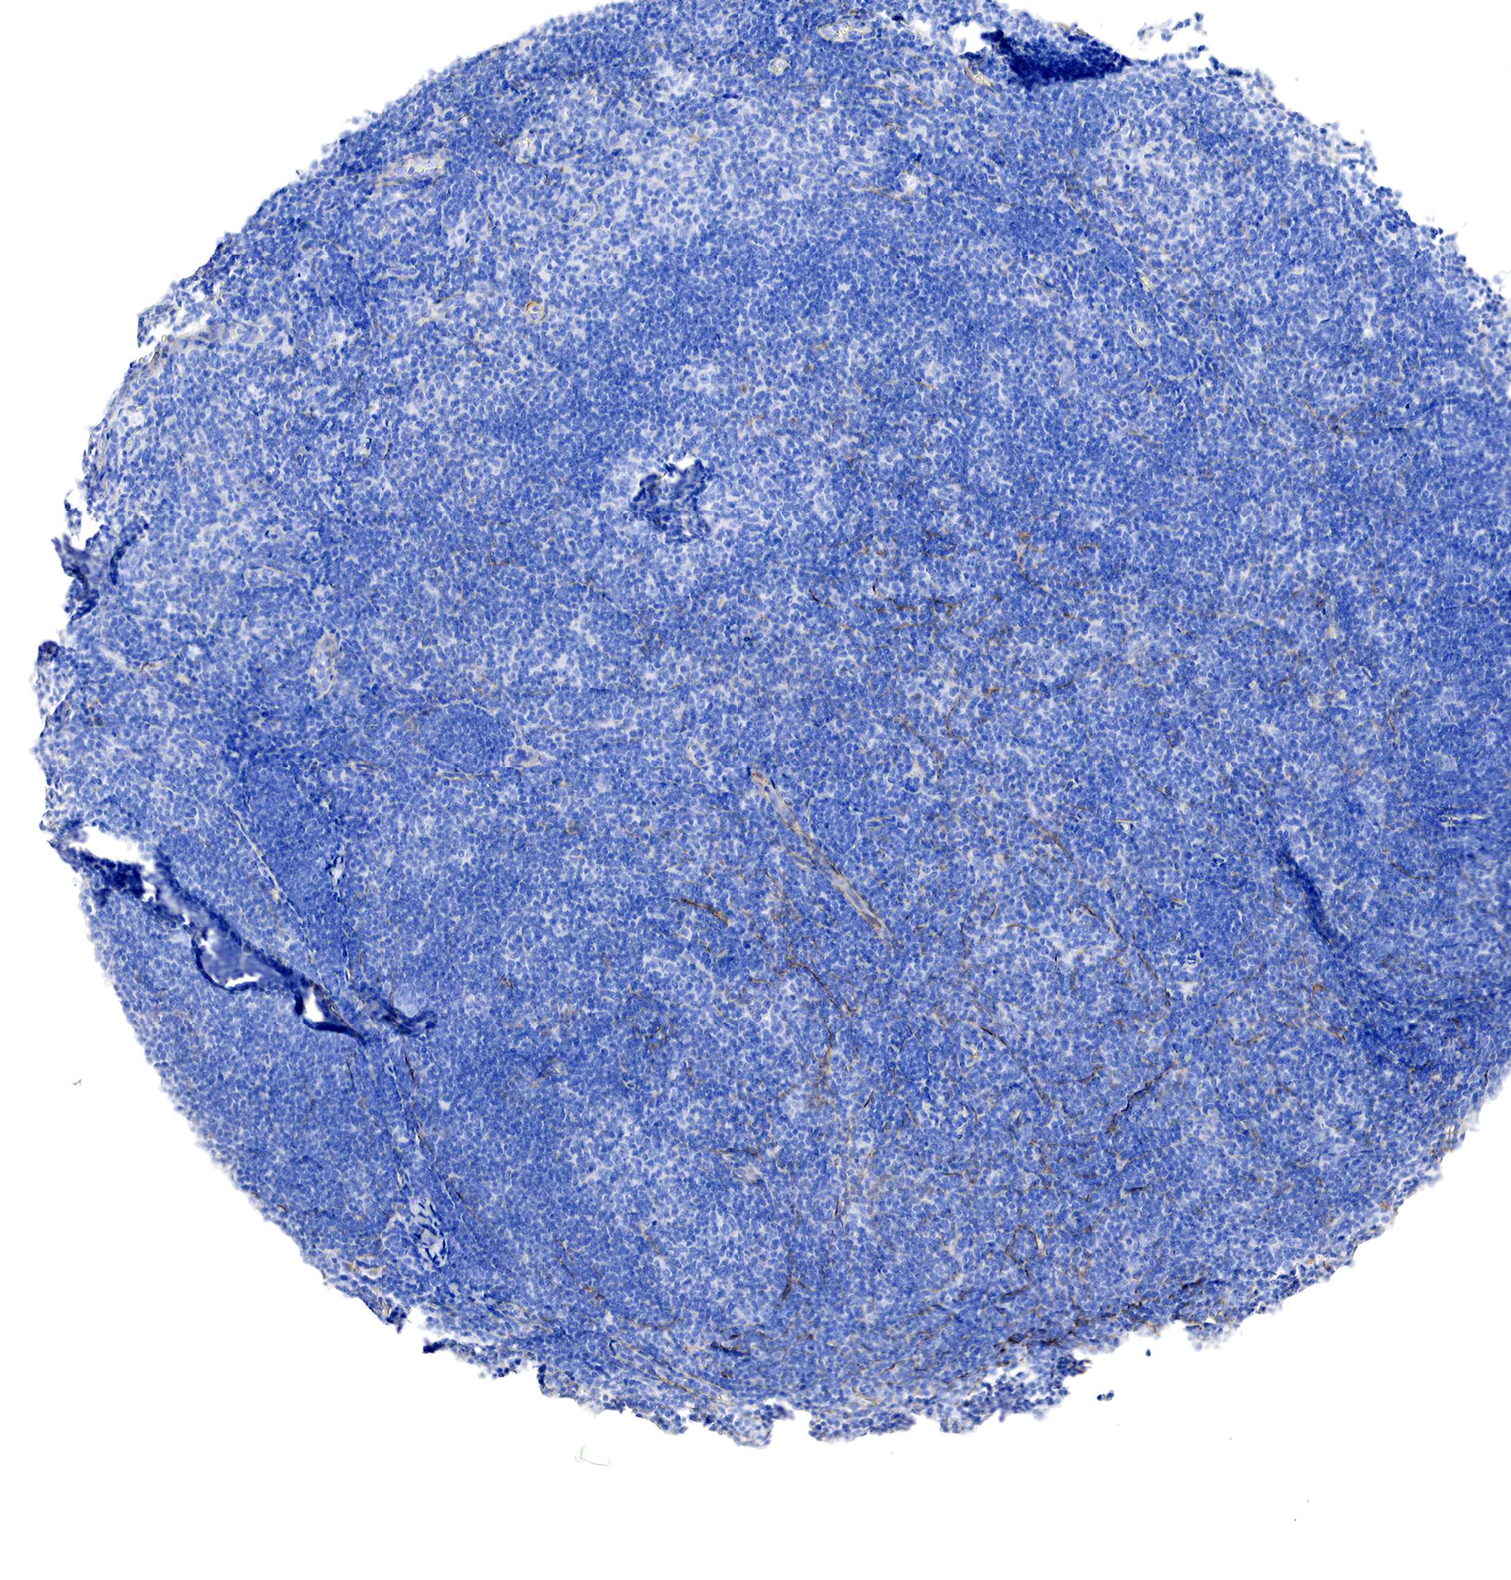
{"staining": {"intensity": "negative", "quantity": "none", "location": "none"}, "tissue": "lymphoma", "cell_type": "Tumor cells", "image_type": "cancer", "snomed": [{"axis": "morphology", "description": "Malignant lymphoma, non-Hodgkin's type, Low grade"}, {"axis": "topography", "description": "Lymph node"}], "caption": "Immunohistochemistry image of neoplastic tissue: human lymphoma stained with DAB demonstrates no significant protein positivity in tumor cells. (DAB (3,3'-diaminobenzidine) immunohistochemistry visualized using brightfield microscopy, high magnification).", "gene": "TPM1", "patient": {"sex": "male", "age": 49}}